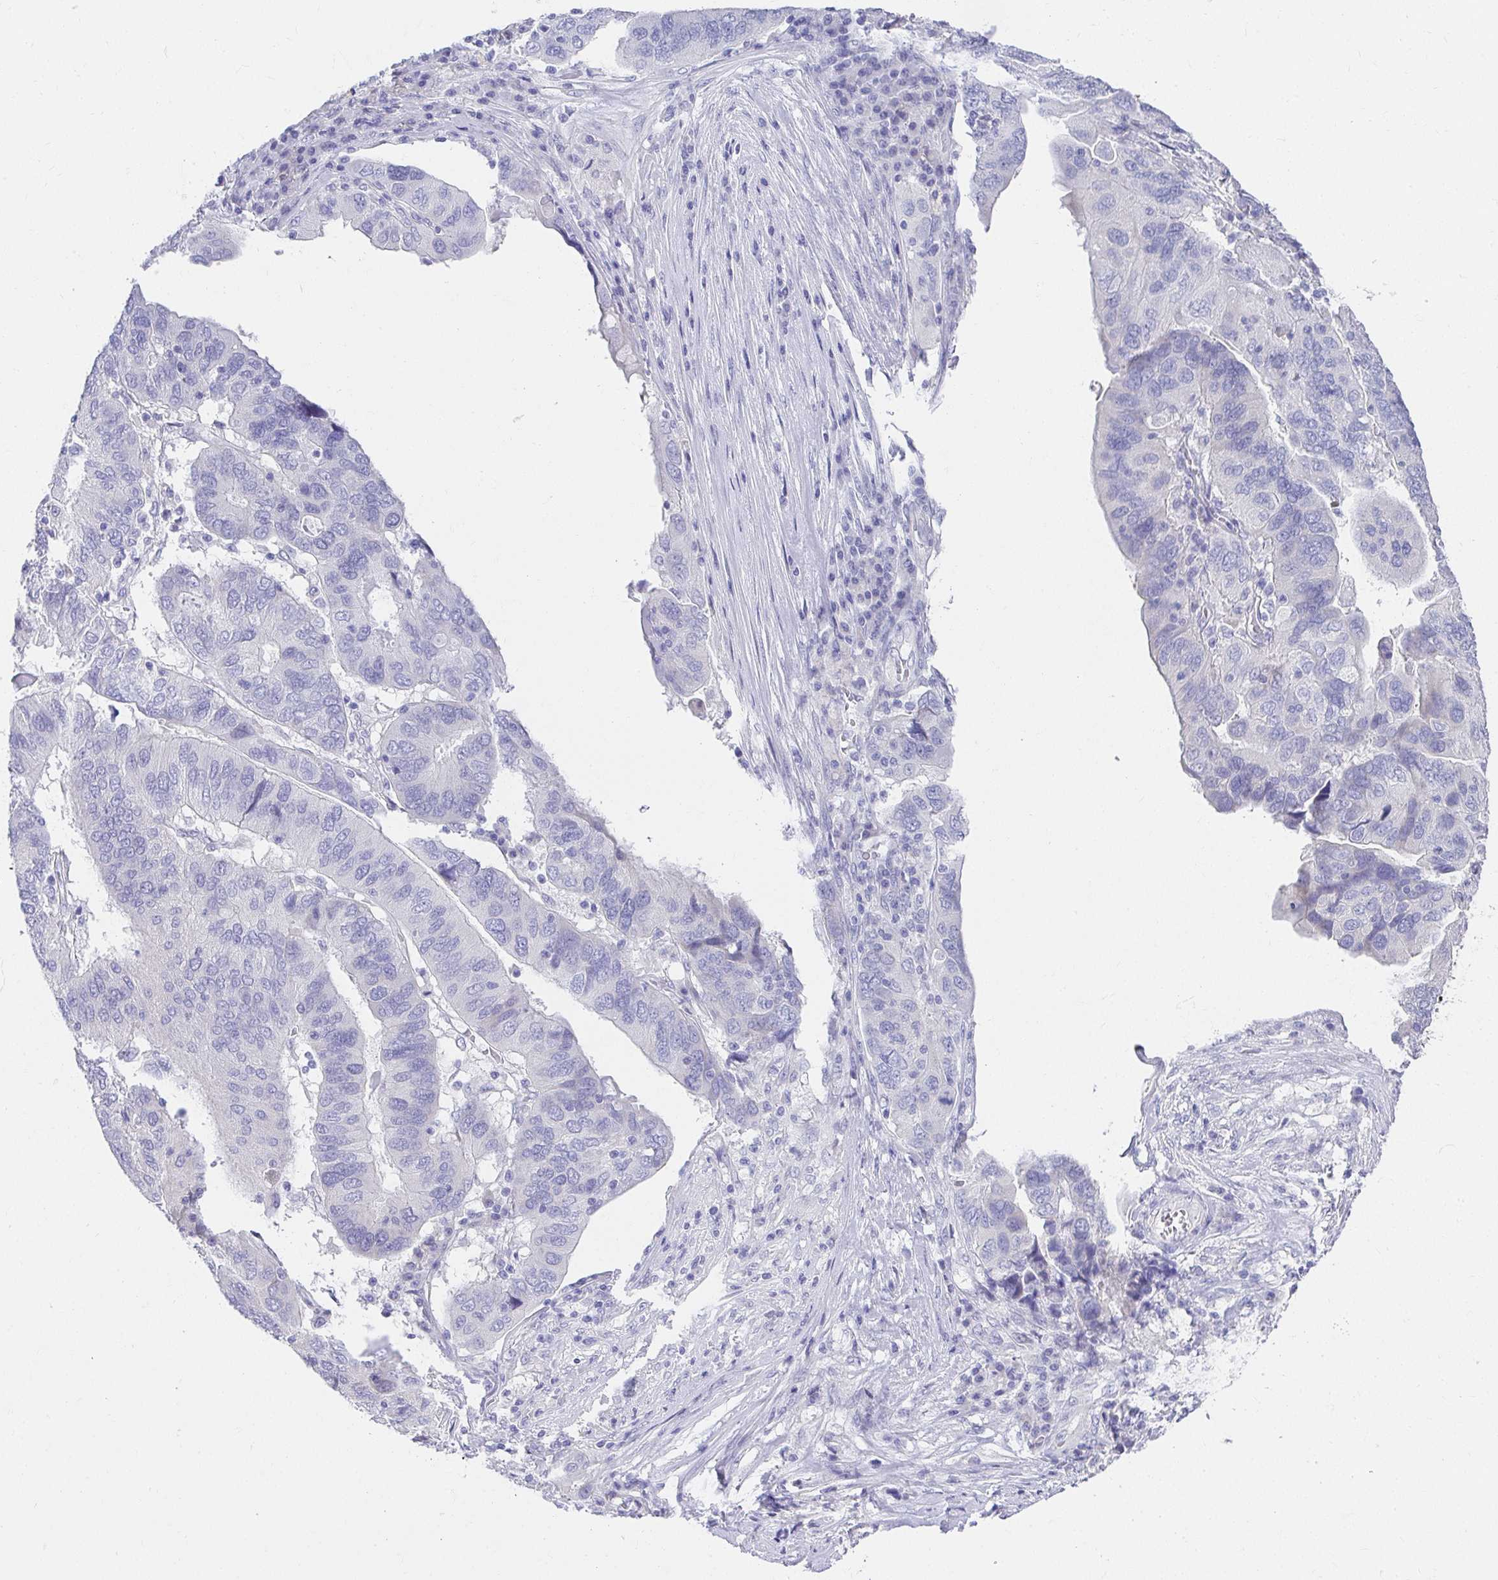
{"staining": {"intensity": "negative", "quantity": "none", "location": "none"}, "tissue": "ovarian cancer", "cell_type": "Tumor cells", "image_type": "cancer", "snomed": [{"axis": "morphology", "description": "Cystadenocarcinoma, serous, NOS"}, {"axis": "topography", "description": "Ovary"}], "caption": "Tumor cells are negative for protein expression in human ovarian cancer (serous cystadenocarcinoma). (DAB (3,3'-diaminobenzidine) IHC, high magnification).", "gene": "VGLL1", "patient": {"sex": "female", "age": 79}}